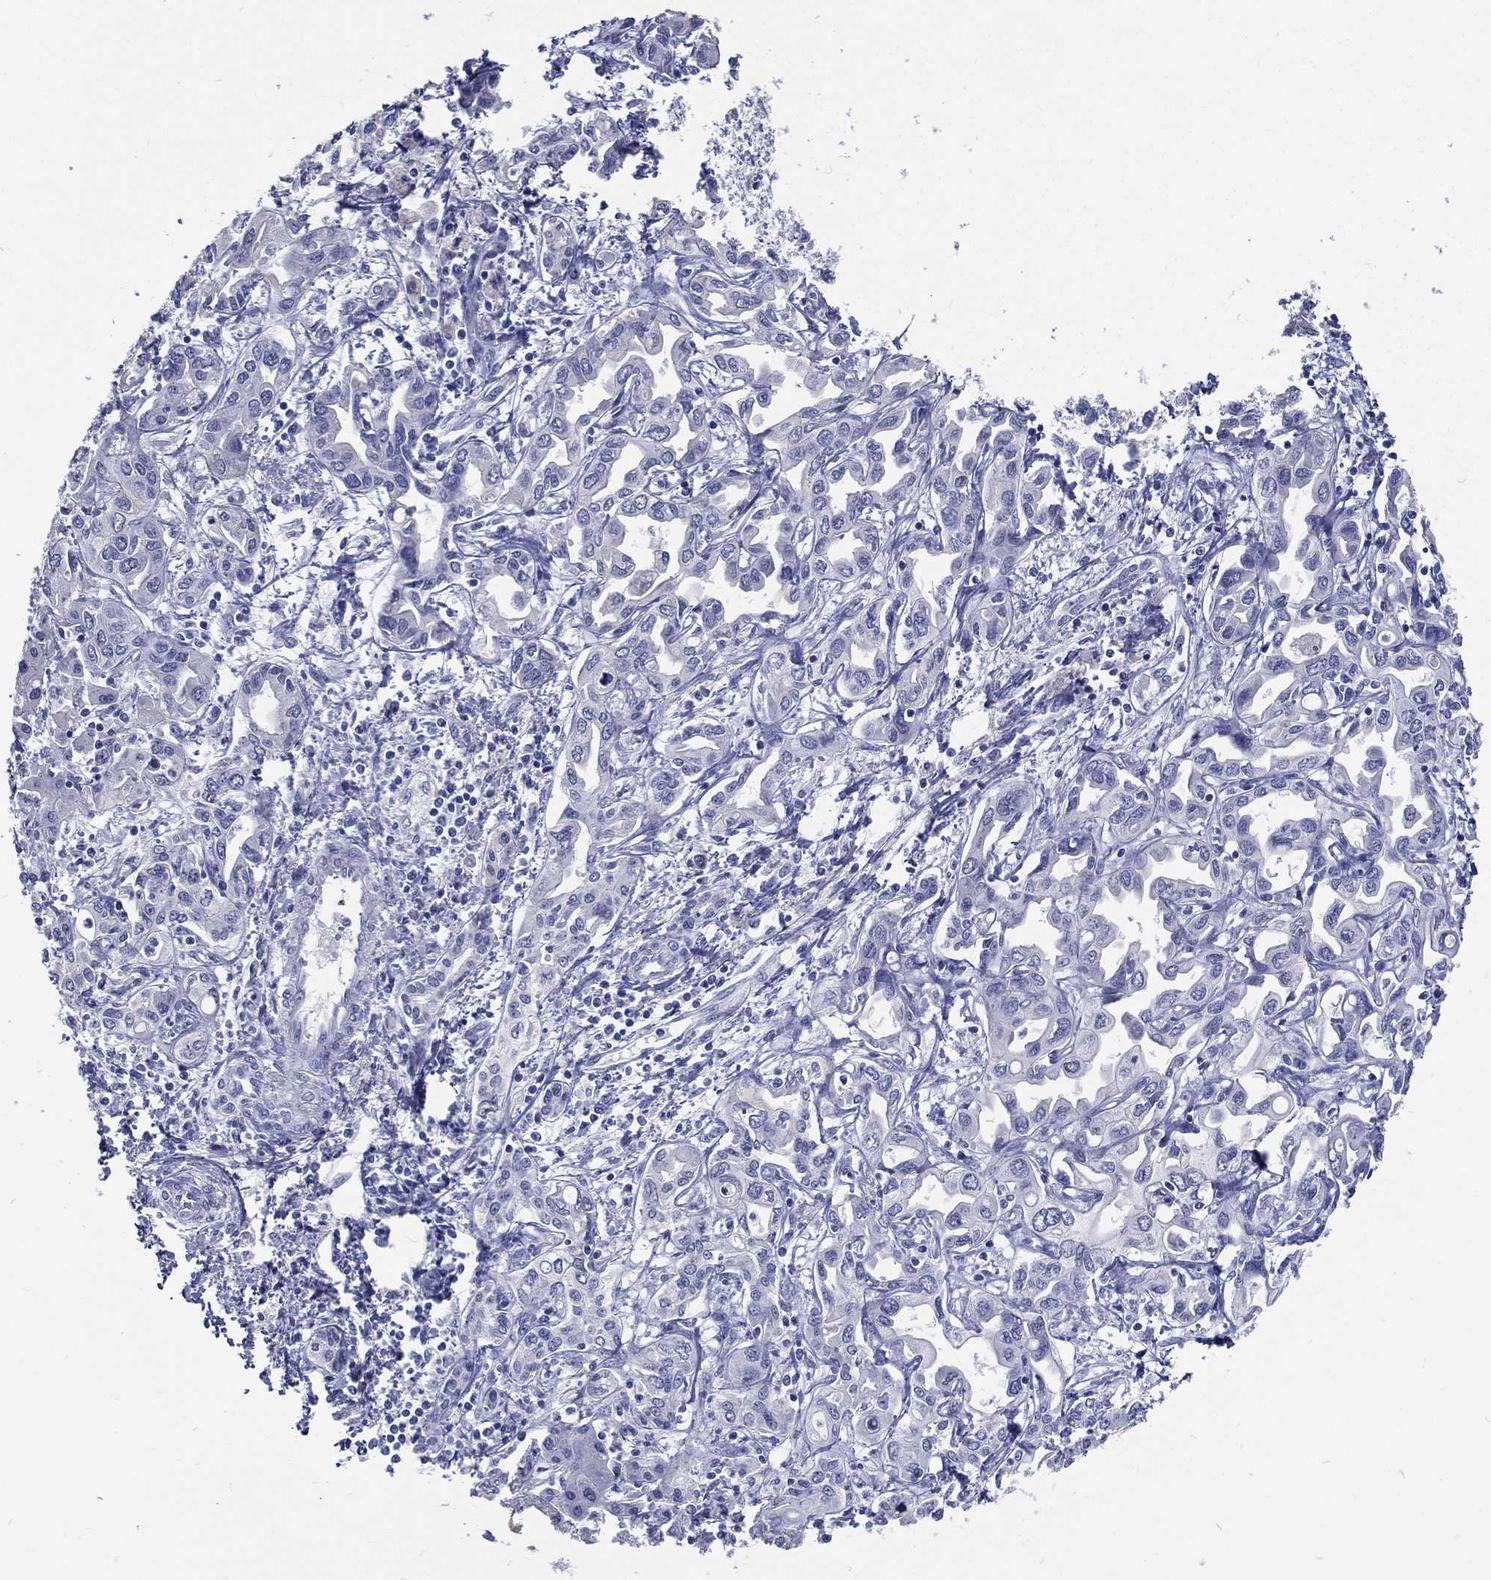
{"staining": {"intensity": "negative", "quantity": "none", "location": "none"}, "tissue": "liver cancer", "cell_type": "Tumor cells", "image_type": "cancer", "snomed": [{"axis": "morphology", "description": "Cholangiocarcinoma"}, {"axis": "topography", "description": "Liver"}], "caption": "There is no significant staining in tumor cells of cholangiocarcinoma (liver).", "gene": "RSPH4A", "patient": {"sex": "female", "age": 64}}